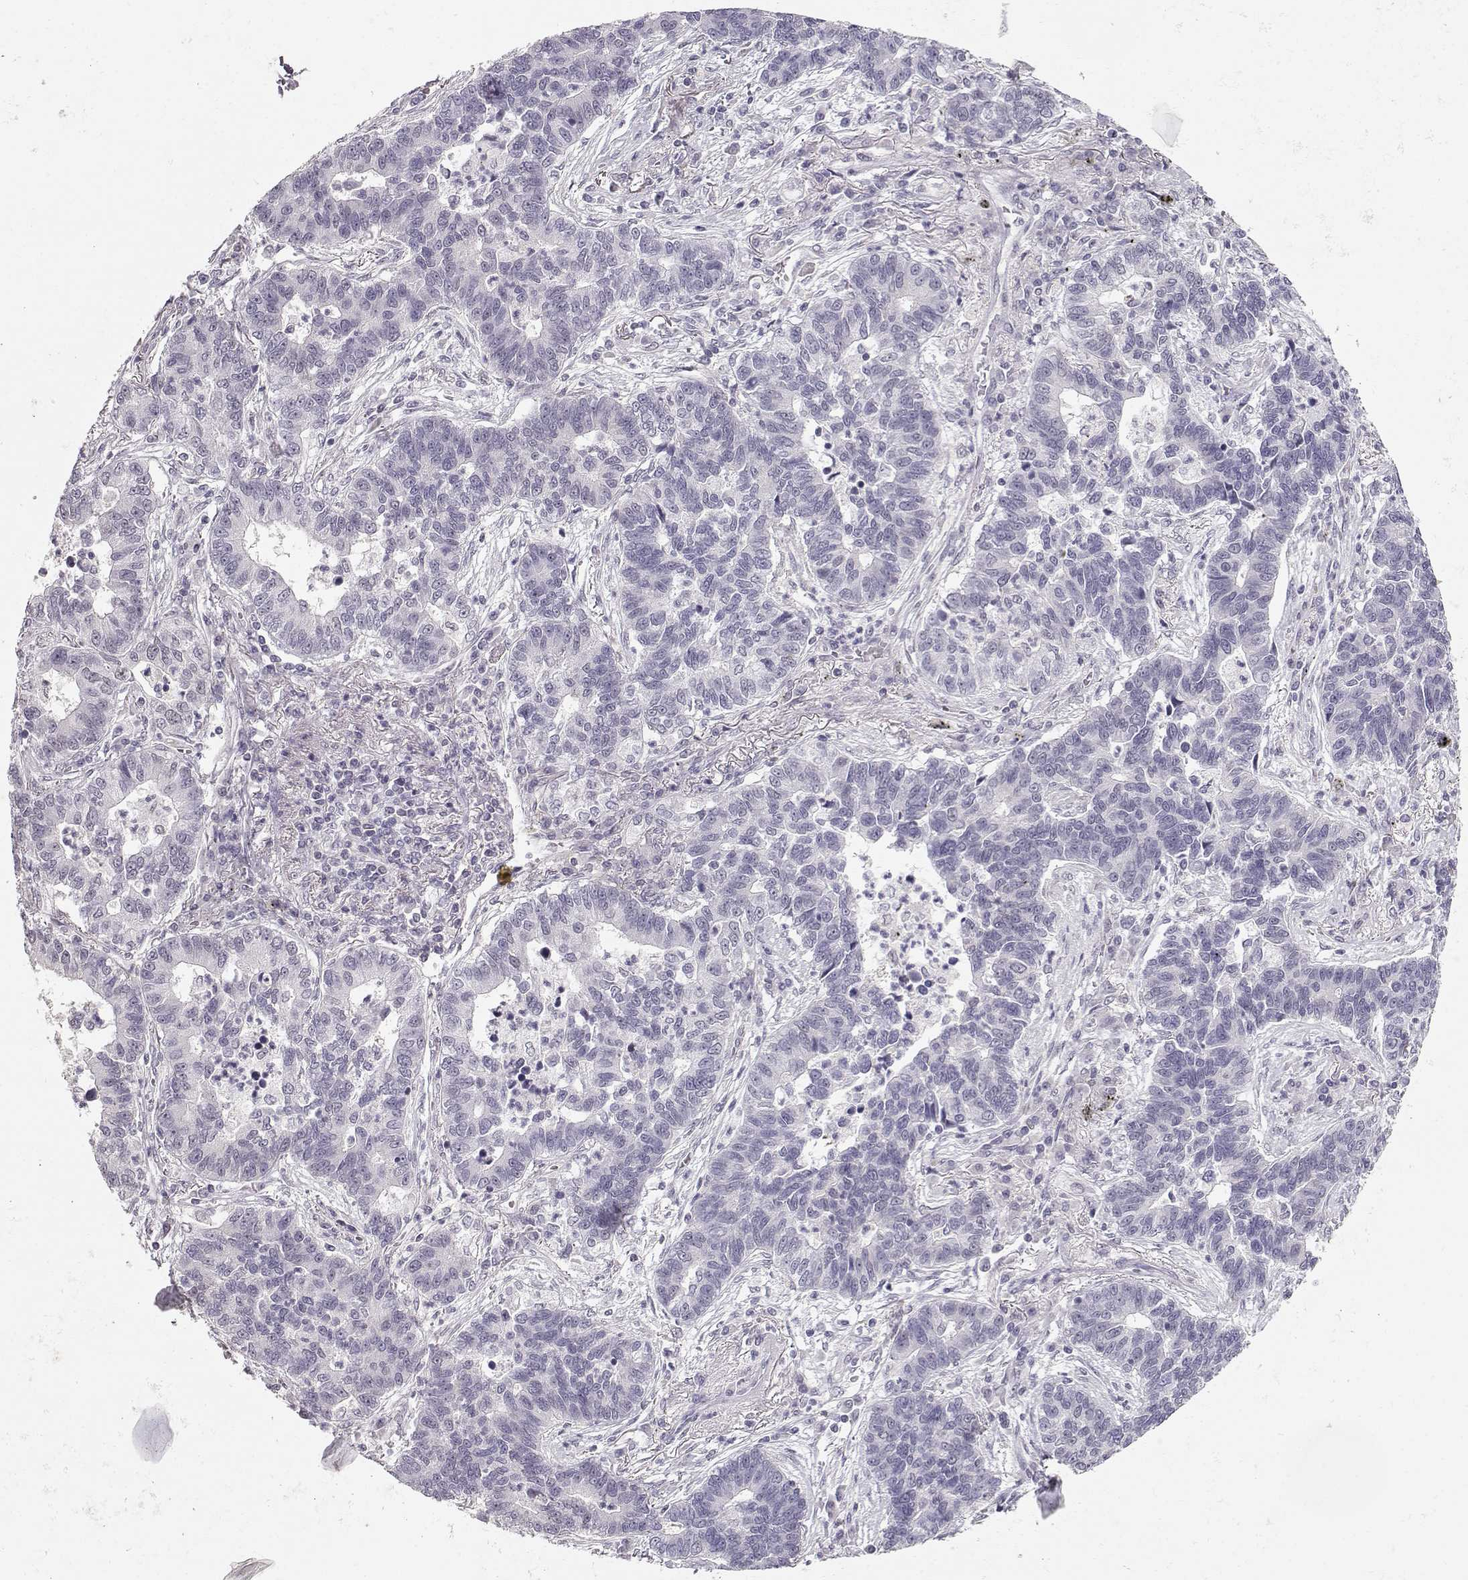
{"staining": {"intensity": "negative", "quantity": "none", "location": "none"}, "tissue": "lung cancer", "cell_type": "Tumor cells", "image_type": "cancer", "snomed": [{"axis": "morphology", "description": "Adenocarcinoma, NOS"}, {"axis": "topography", "description": "Lung"}], "caption": "This is a photomicrograph of IHC staining of lung cancer (adenocarcinoma), which shows no expression in tumor cells.", "gene": "TEPP", "patient": {"sex": "female", "age": 57}}